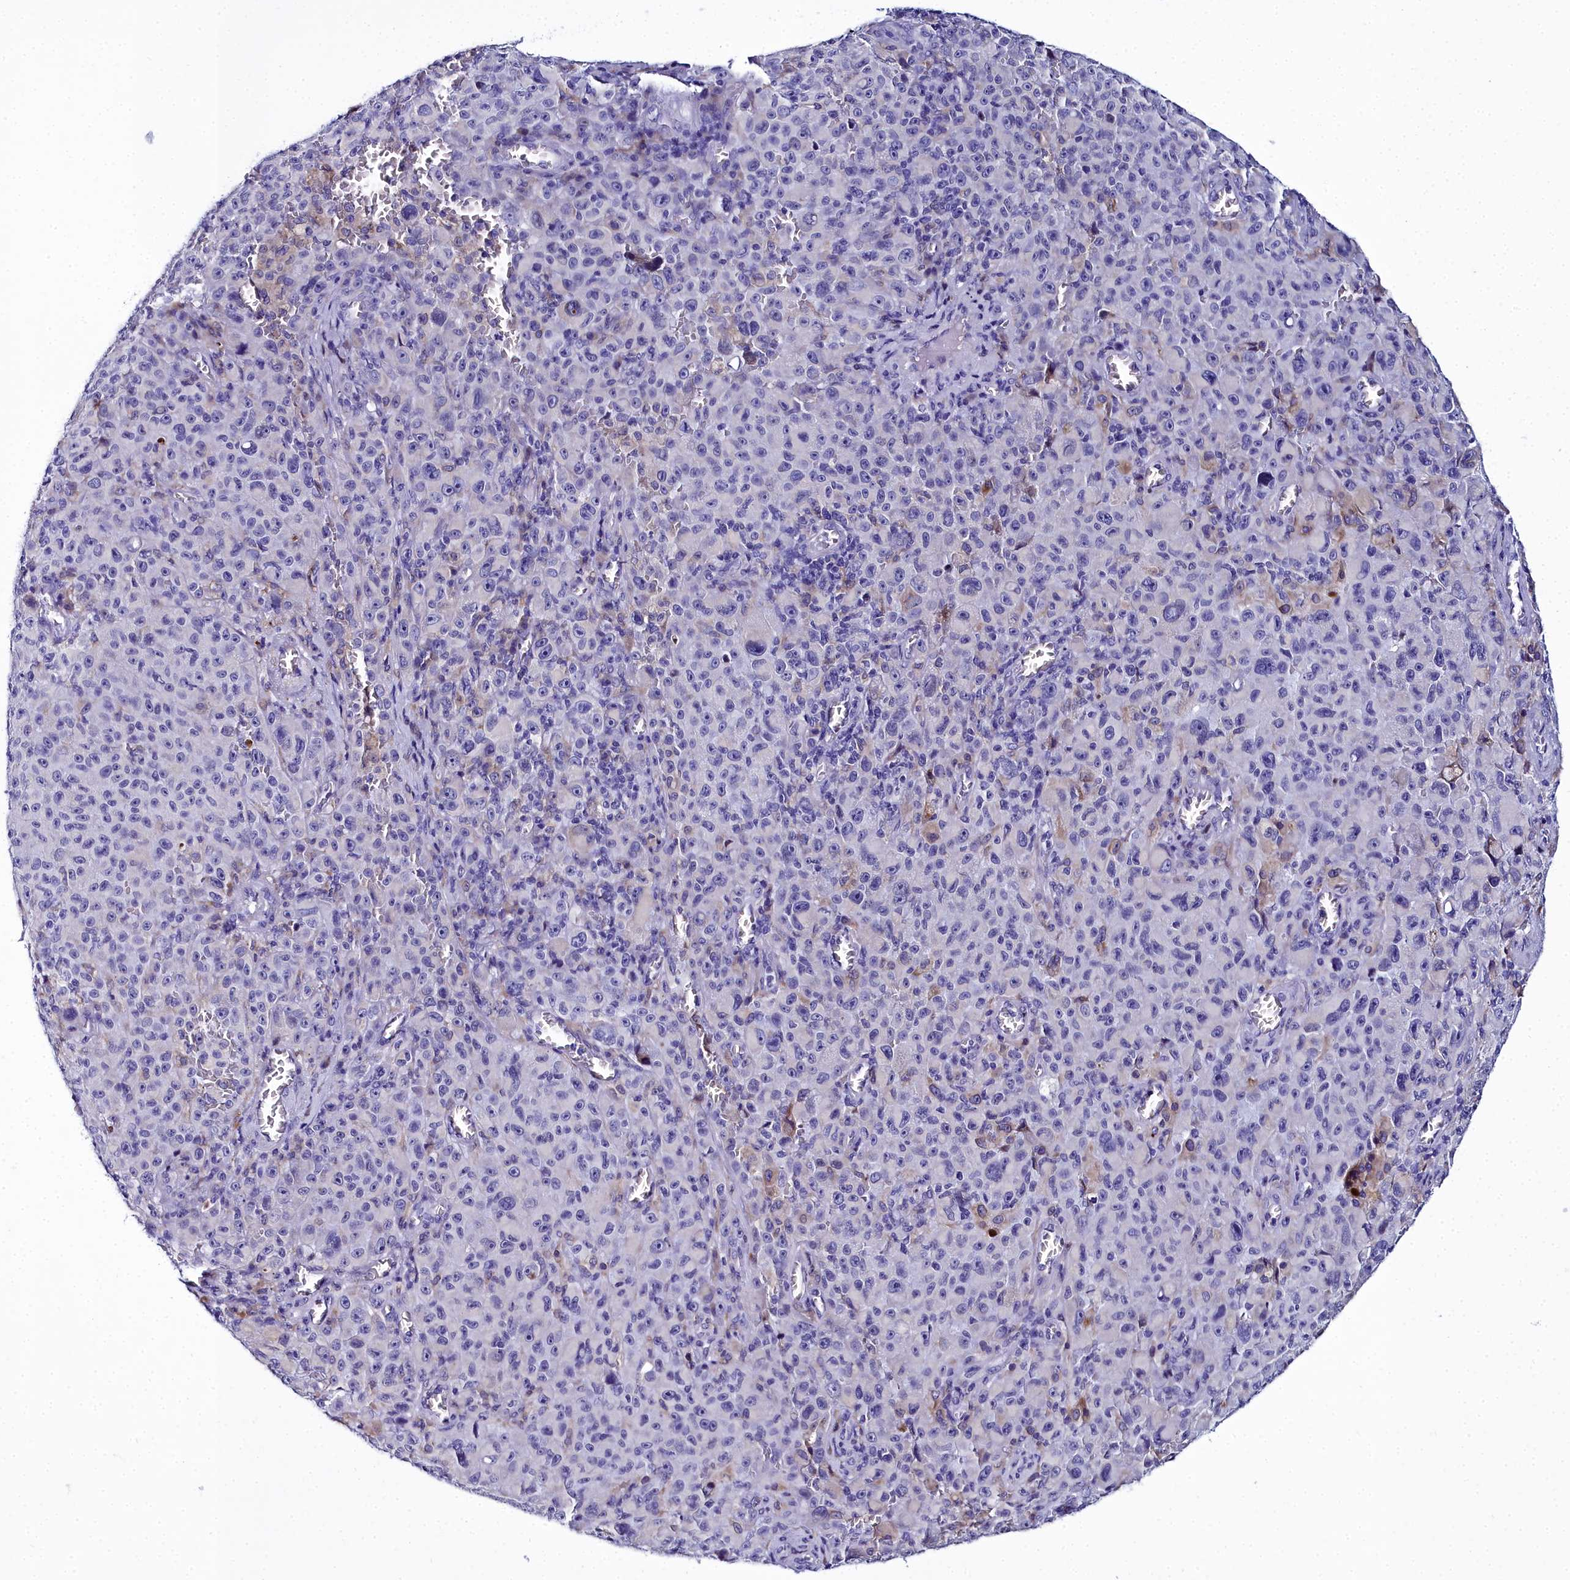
{"staining": {"intensity": "negative", "quantity": "none", "location": "none"}, "tissue": "melanoma", "cell_type": "Tumor cells", "image_type": "cancer", "snomed": [{"axis": "morphology", "description": "Malignant melanoma, NOS"}, {"axis": "topography", "description": "Skin"}], "caption": "Image shows no significant protein staining in tumor cells of melanoma.", "gene": "ELAPOR2", "patient": {"sex": "female", "age": 82}}